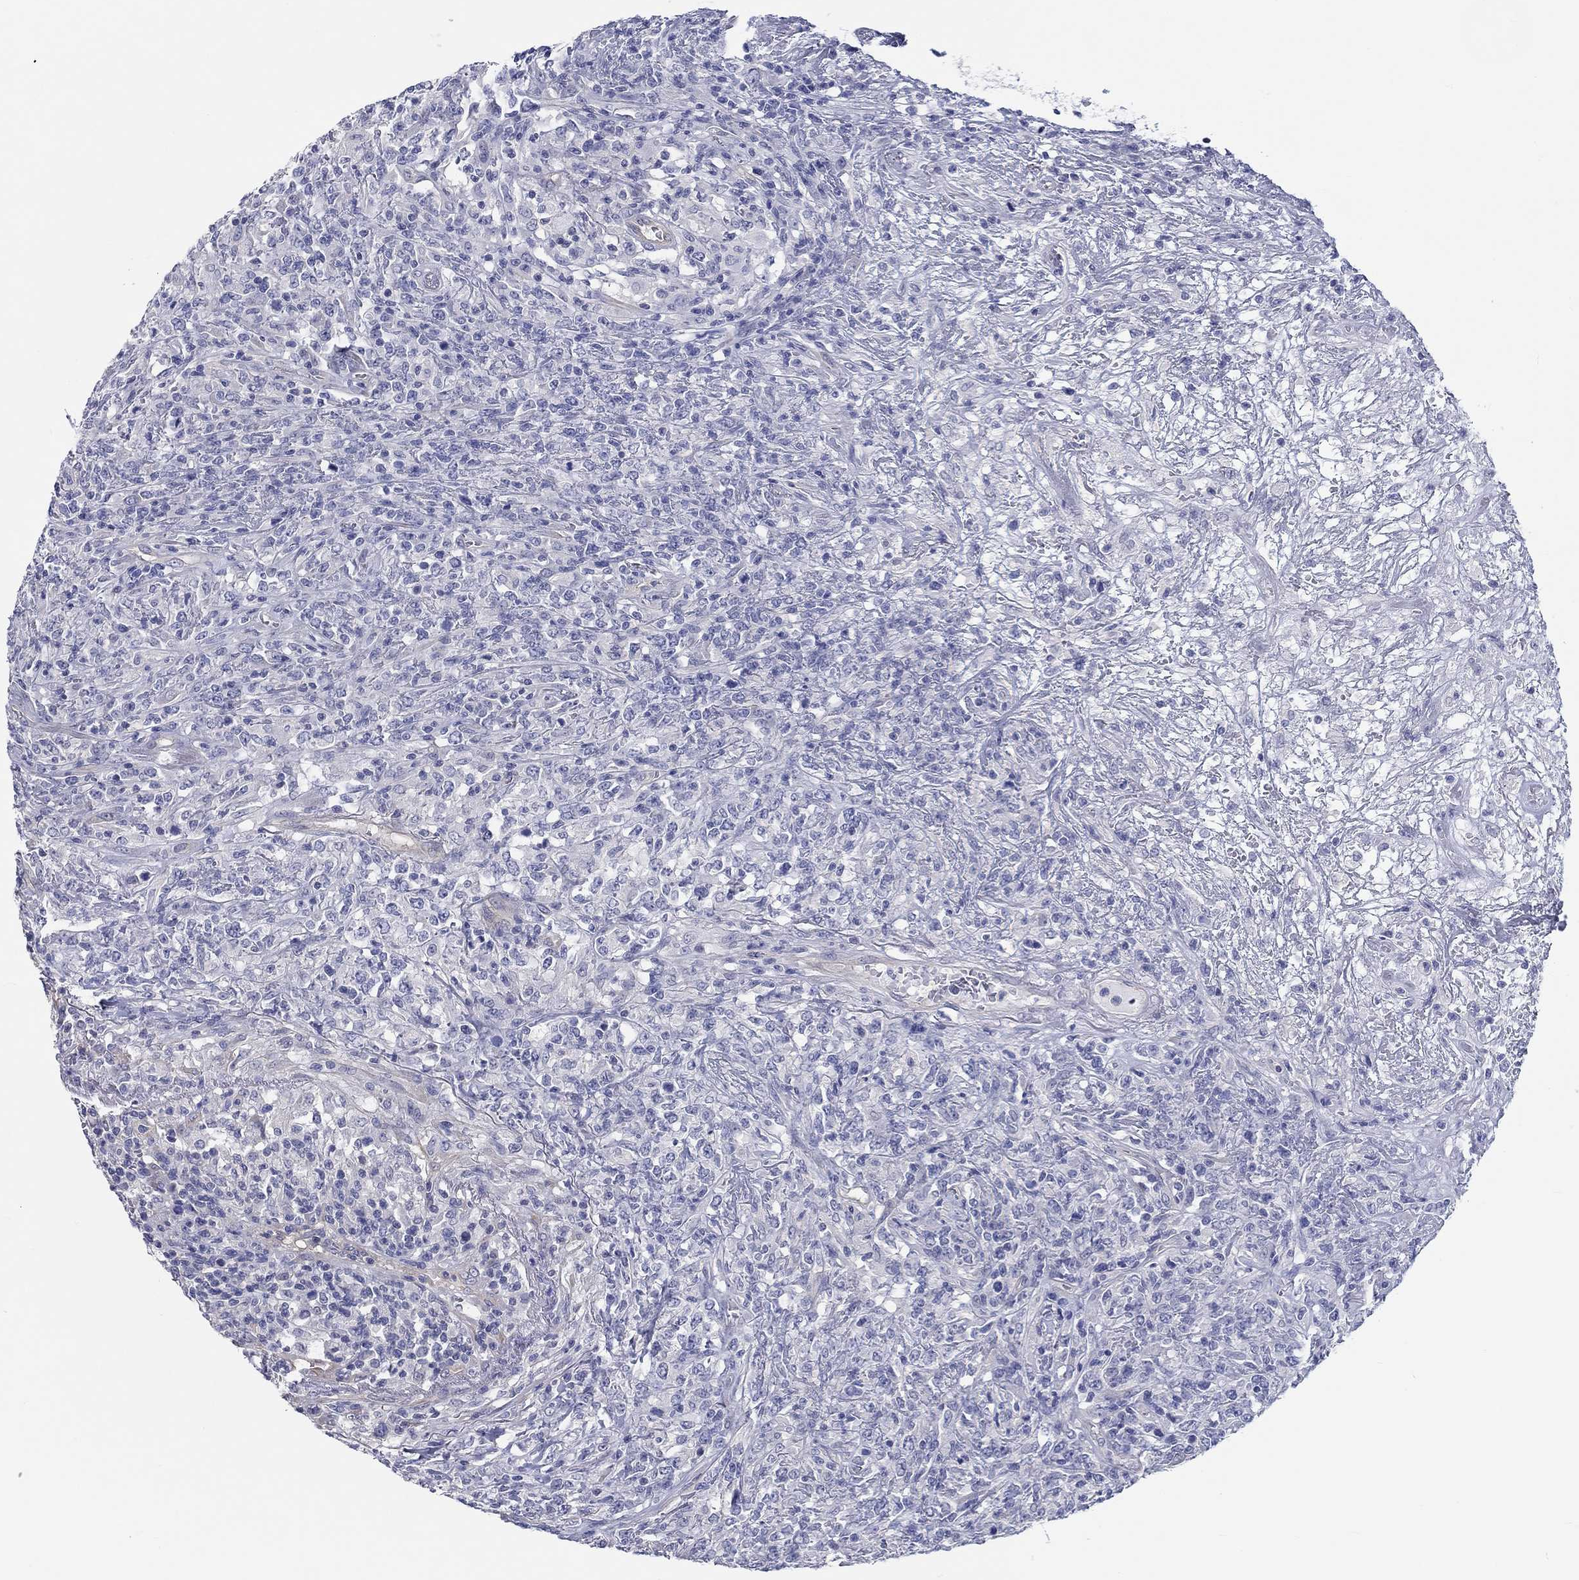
{"staining": {"intensity": "negative", "quantity": "none", "location": "none"}, "tissue": "lymphoma", "cell_type": "Tumor cells", "image_type": "cancer", "snomed": [{"axis": "morphology", "description": "Malignant lymphoma, non-Hodgkin's type, High grade"}, {"axis": "topography", "description": "Lung"}], "caption": "Lymphoma was stained to show a protein in brown. There is no significant positivity in tumor cells.", "gene": "CRYGD", "patient": {"sex": "male", "age": 79}}